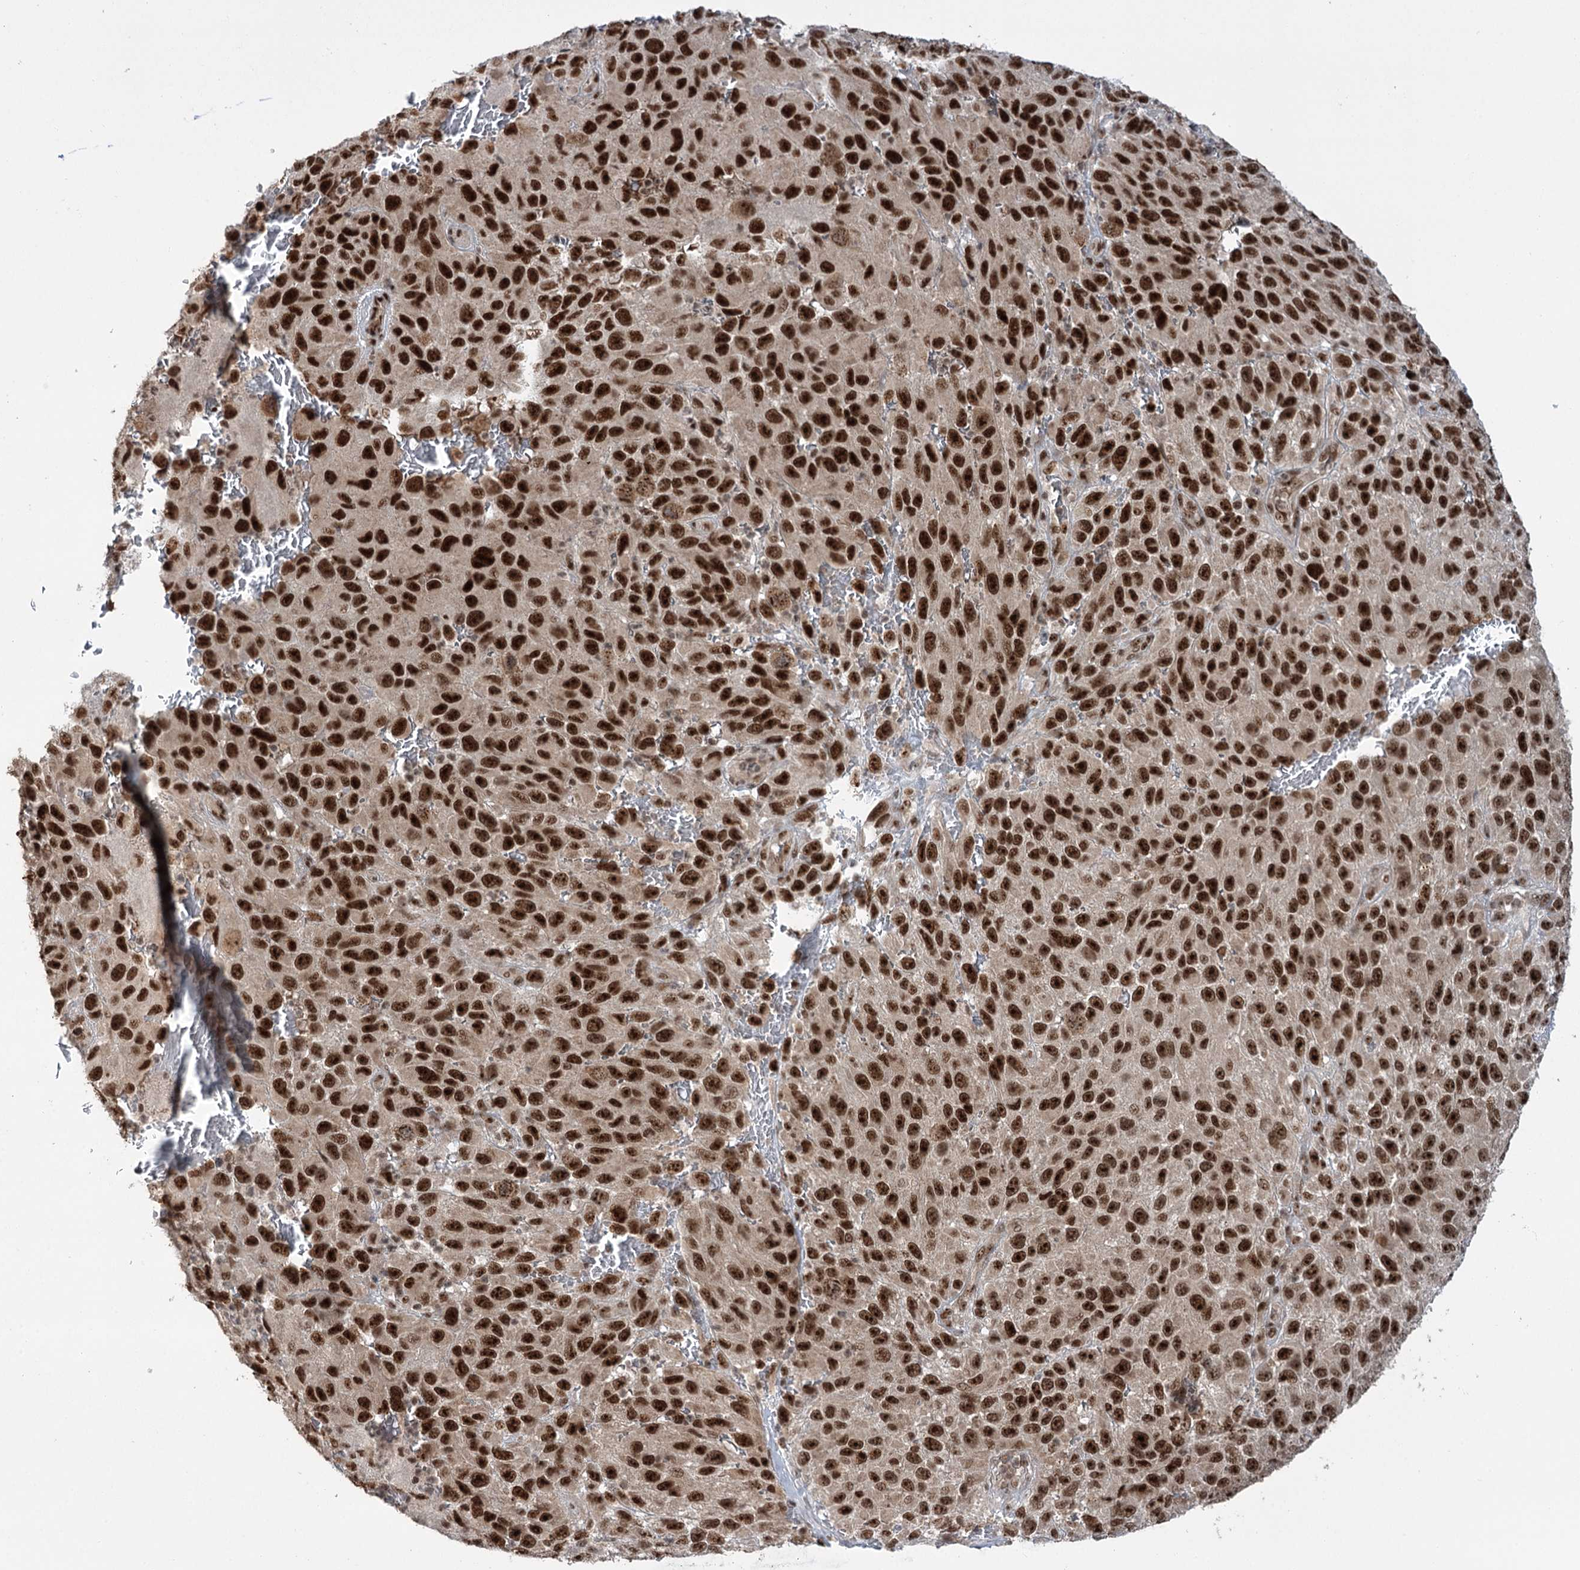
{"staining": {"intensity": "strong", "quantity": ">75%", "location": "nuclear"}, "tissue": "melanoma", "cell_type": "Tumor cells", "image_type": "cancer", "snomed": [{"axis": "morphology", "description": "Malignant melanoma, NOS"}, {"axis": "topography", "description": "Skin"}], "caption": "This photomicrograph demonstrates IHC staining of human malignant melanoma, with high strong nuclear staining in about >75% of tumor cells.", "gene": "ERCC3", "patient": {"sex": "female", "age": 96}}